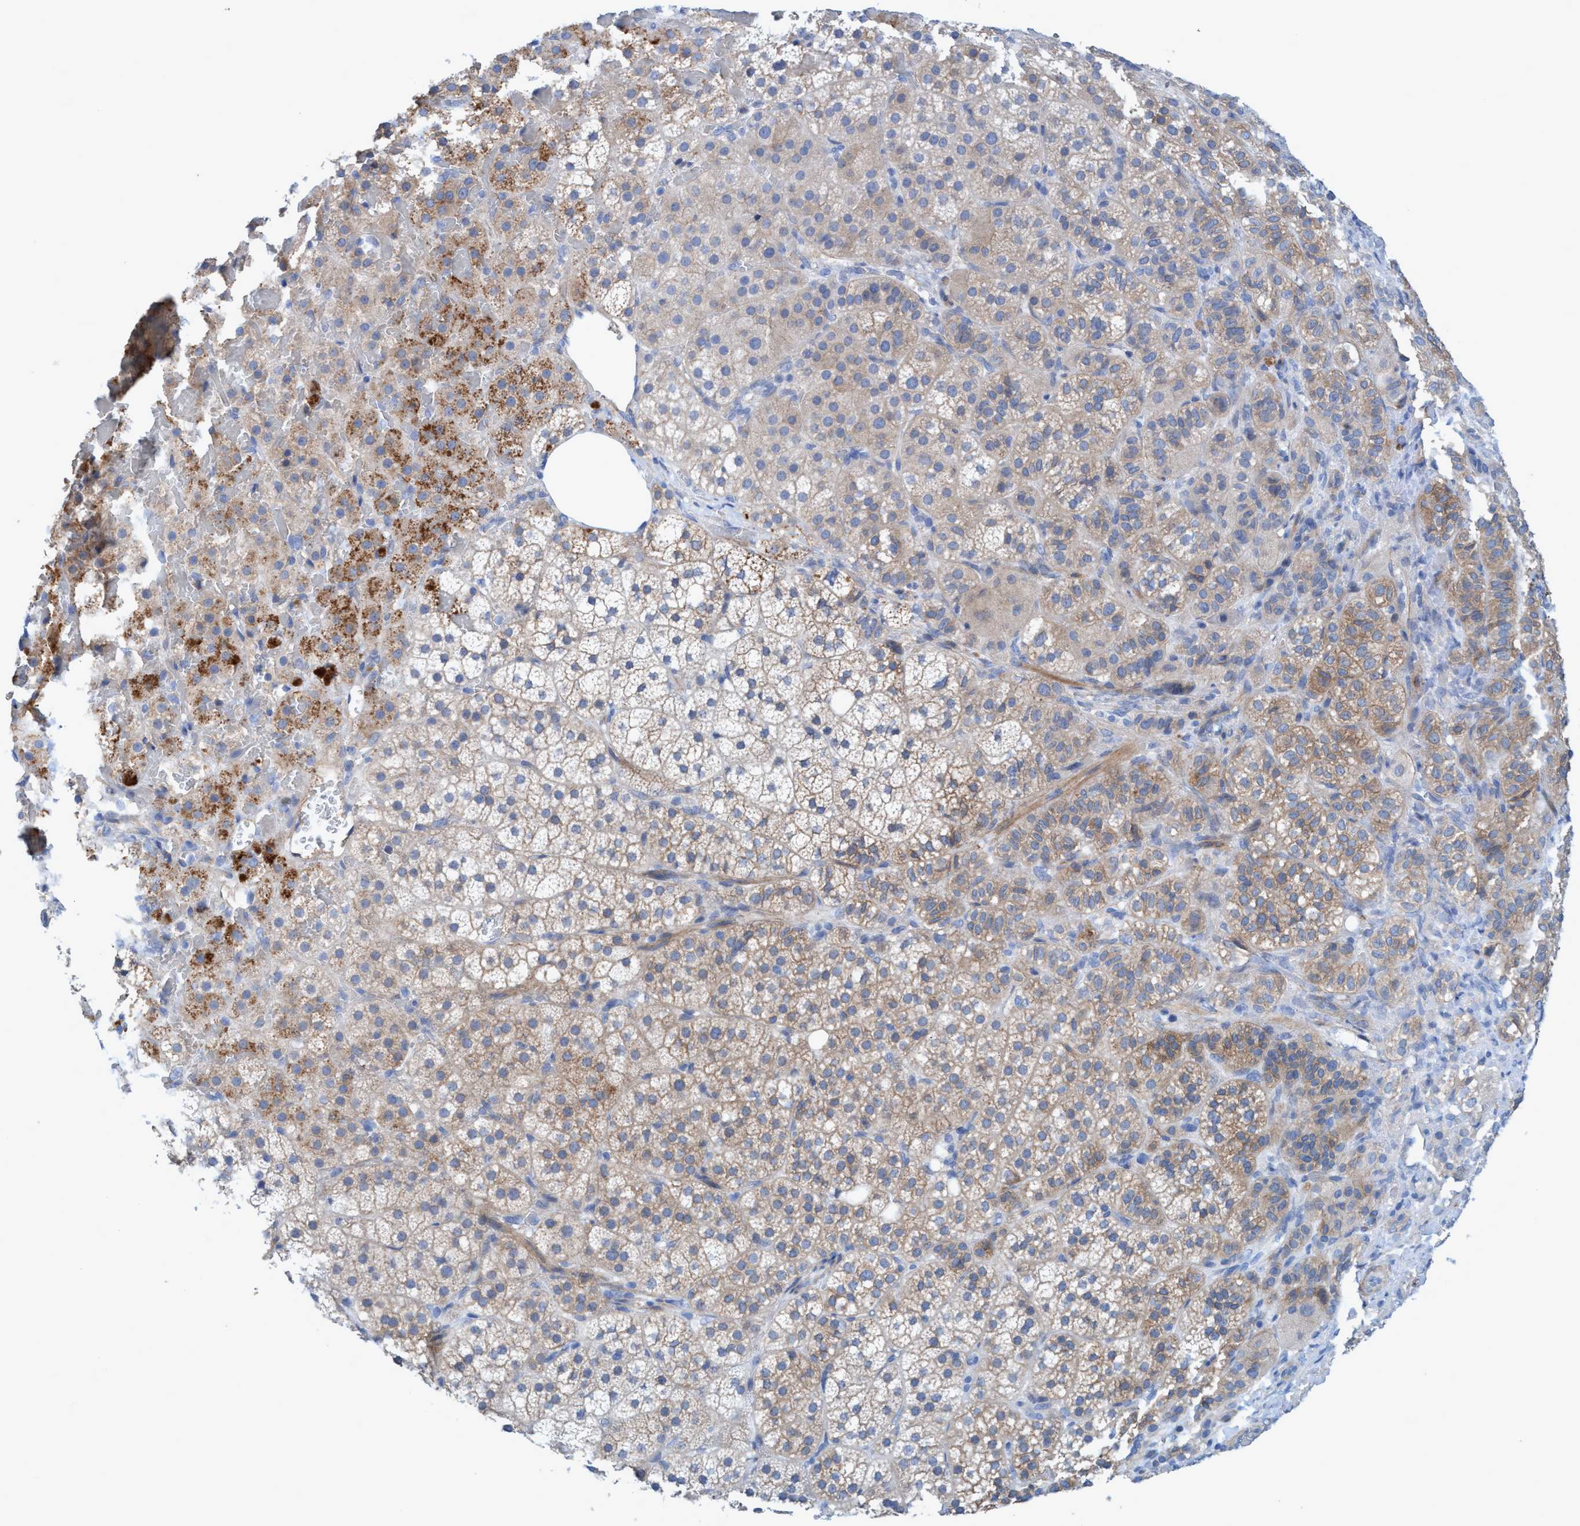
{"staining": {"intensity": "moderate", "quantity": "<25%", "location": "cytoplasmic/membranous"}, "tissue": "adrenal gland", "cell_type": "Glandular cells", "image_type": "normal", "snomed": [{"axis": "morphology", "description": "Normal tissue, NOS"}, {"axis": "topography", "description": "Adrenal gland"}], "caption": "Moderate cytoplasmic/membranous protein staining is appreciated in approximately <25% of glandular cells in adrenal gland. (DAB (3,3'-diaminobenzidine) IHC, brown staining for protein, blue staining for nuclei).", "gene": "GULP1", "patient": {"sex": "female", "age": 59}}